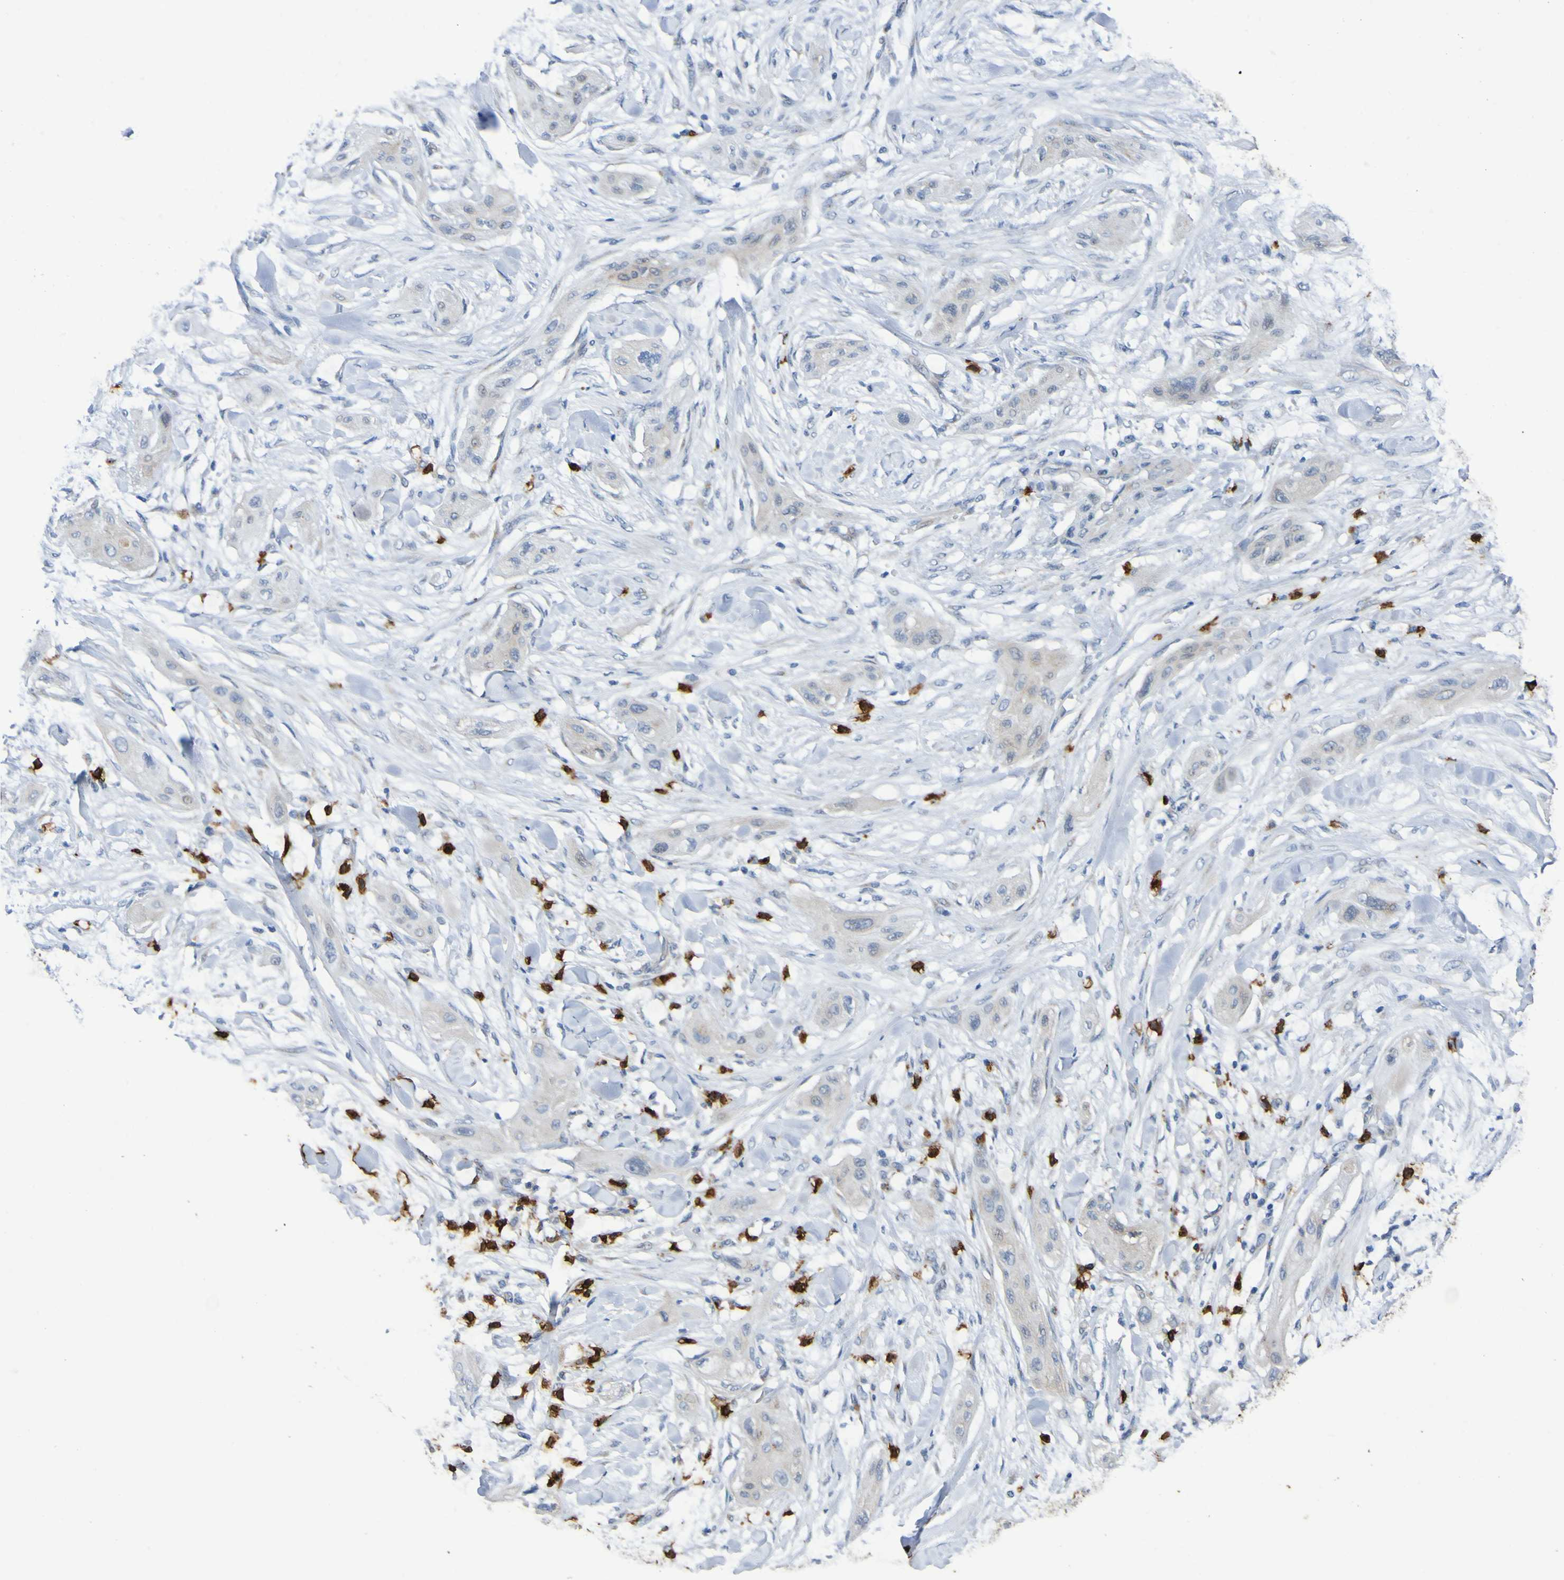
{"staining": {"intensity": "negative", "quantity": "none", "location": "none"}, "tissue": "lung cancer", "cell_type": "Tumor cells", "image_type": "cancer", "snomed": [{"axis": "morphology", "description": "Squamous cell carcinoma, NOS"}, {"axis": "topography", "description": "Lung"}], "caption": "This histopathology image is of lung squamous cell carcinoma stained with immunohistochemistry (IHC) to label a protein in brown with the nuclei are counter-stained blue. There is no positivity in tumor cells.", "gene": "C11orf24", "patient": {"sex": "female", "age": 47}}